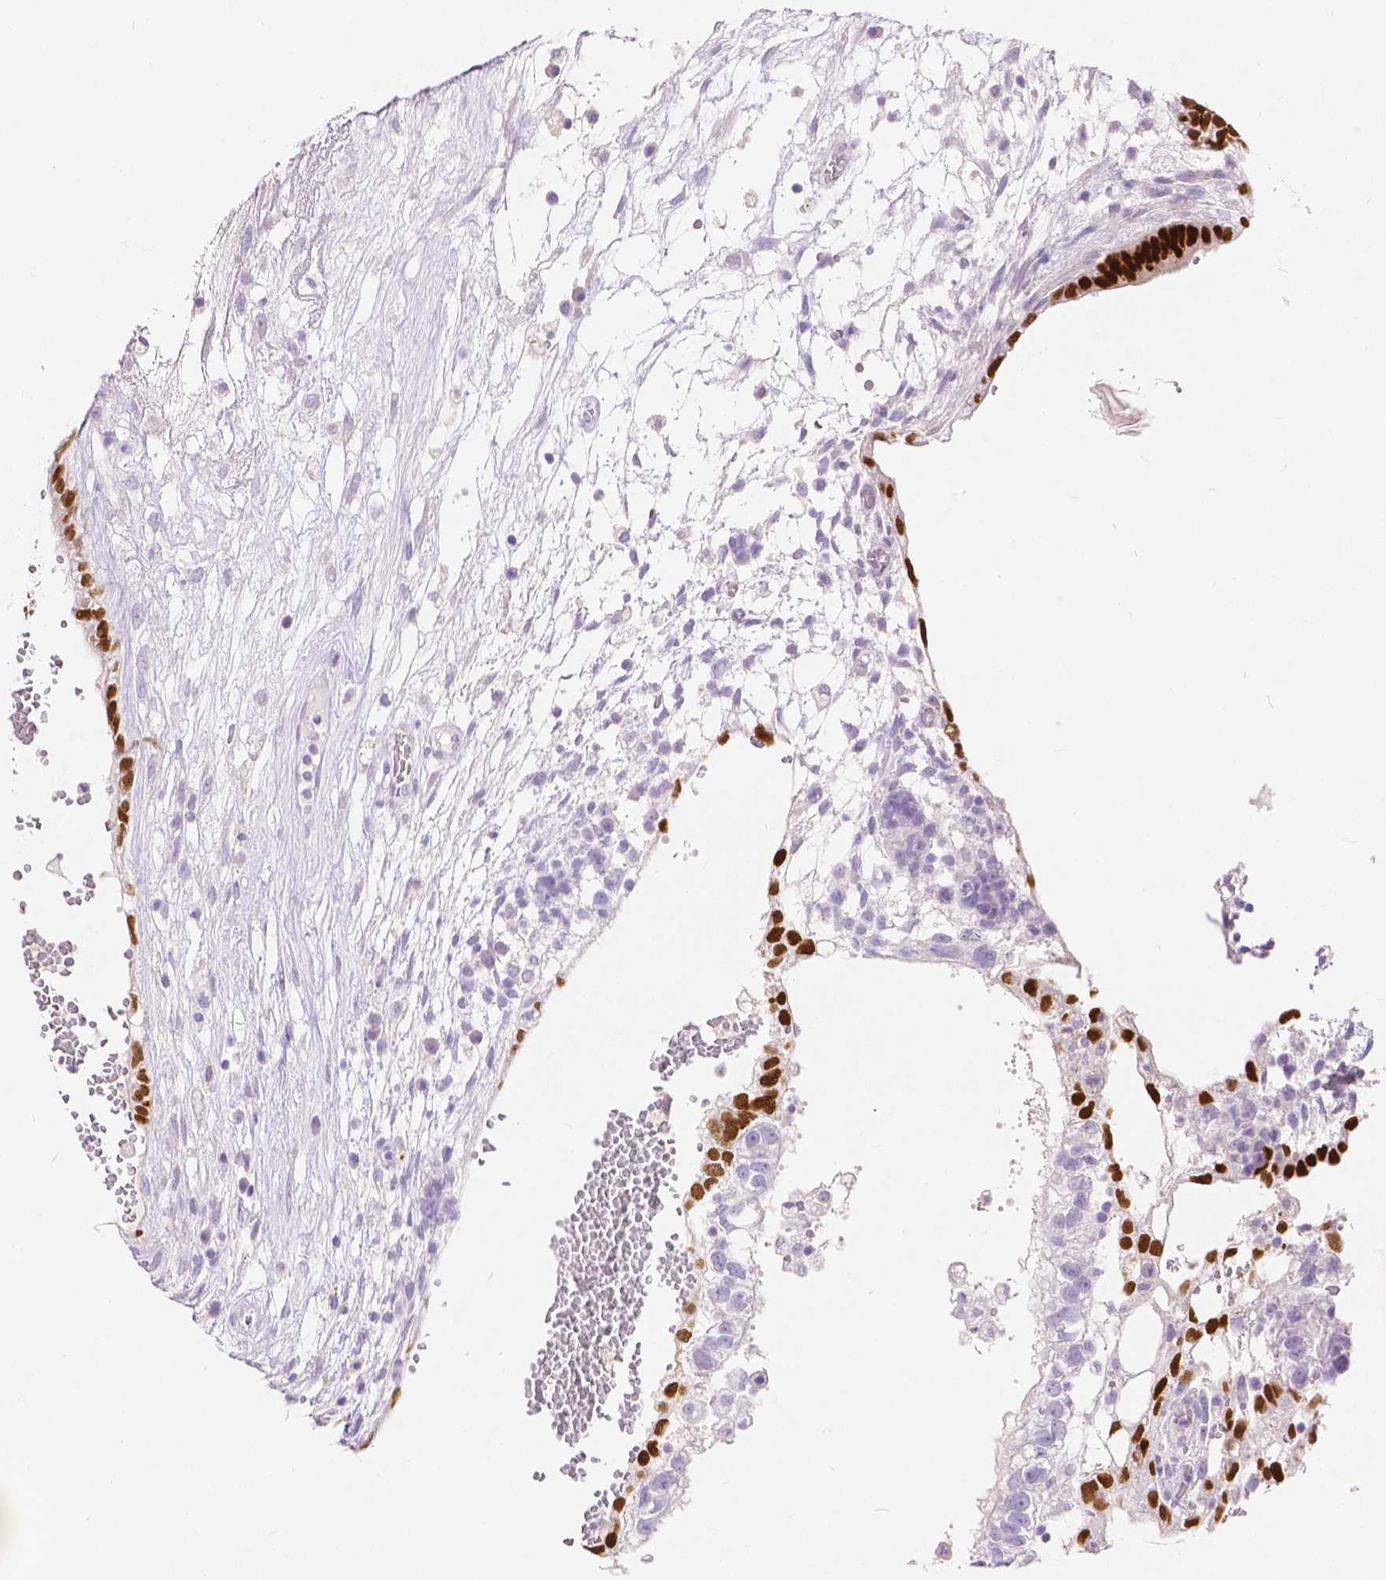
{"staining": {"intensity": "strong", "quantity": "25%-75%", "location": "nuclear"}, "tissue": "testis cancer", "cell_type": "Tumor cells", "image_type": "cancer", "snomed": [{"axis": "morphology", "description": "Normal tissue, NOS"}, {"axis": "morphology", "description": "Carcinoma, Embryonal, NOS"}, {"axis": "topography", "description": "Testis"}], "caption": "There is high levels of strong nuclear staining in tumor cells of testis cancer, as demonstrated by immunohistochemical staining (brown color).", "gene": "HNF1B", "patient": {"sex": "male", "age": 32}}